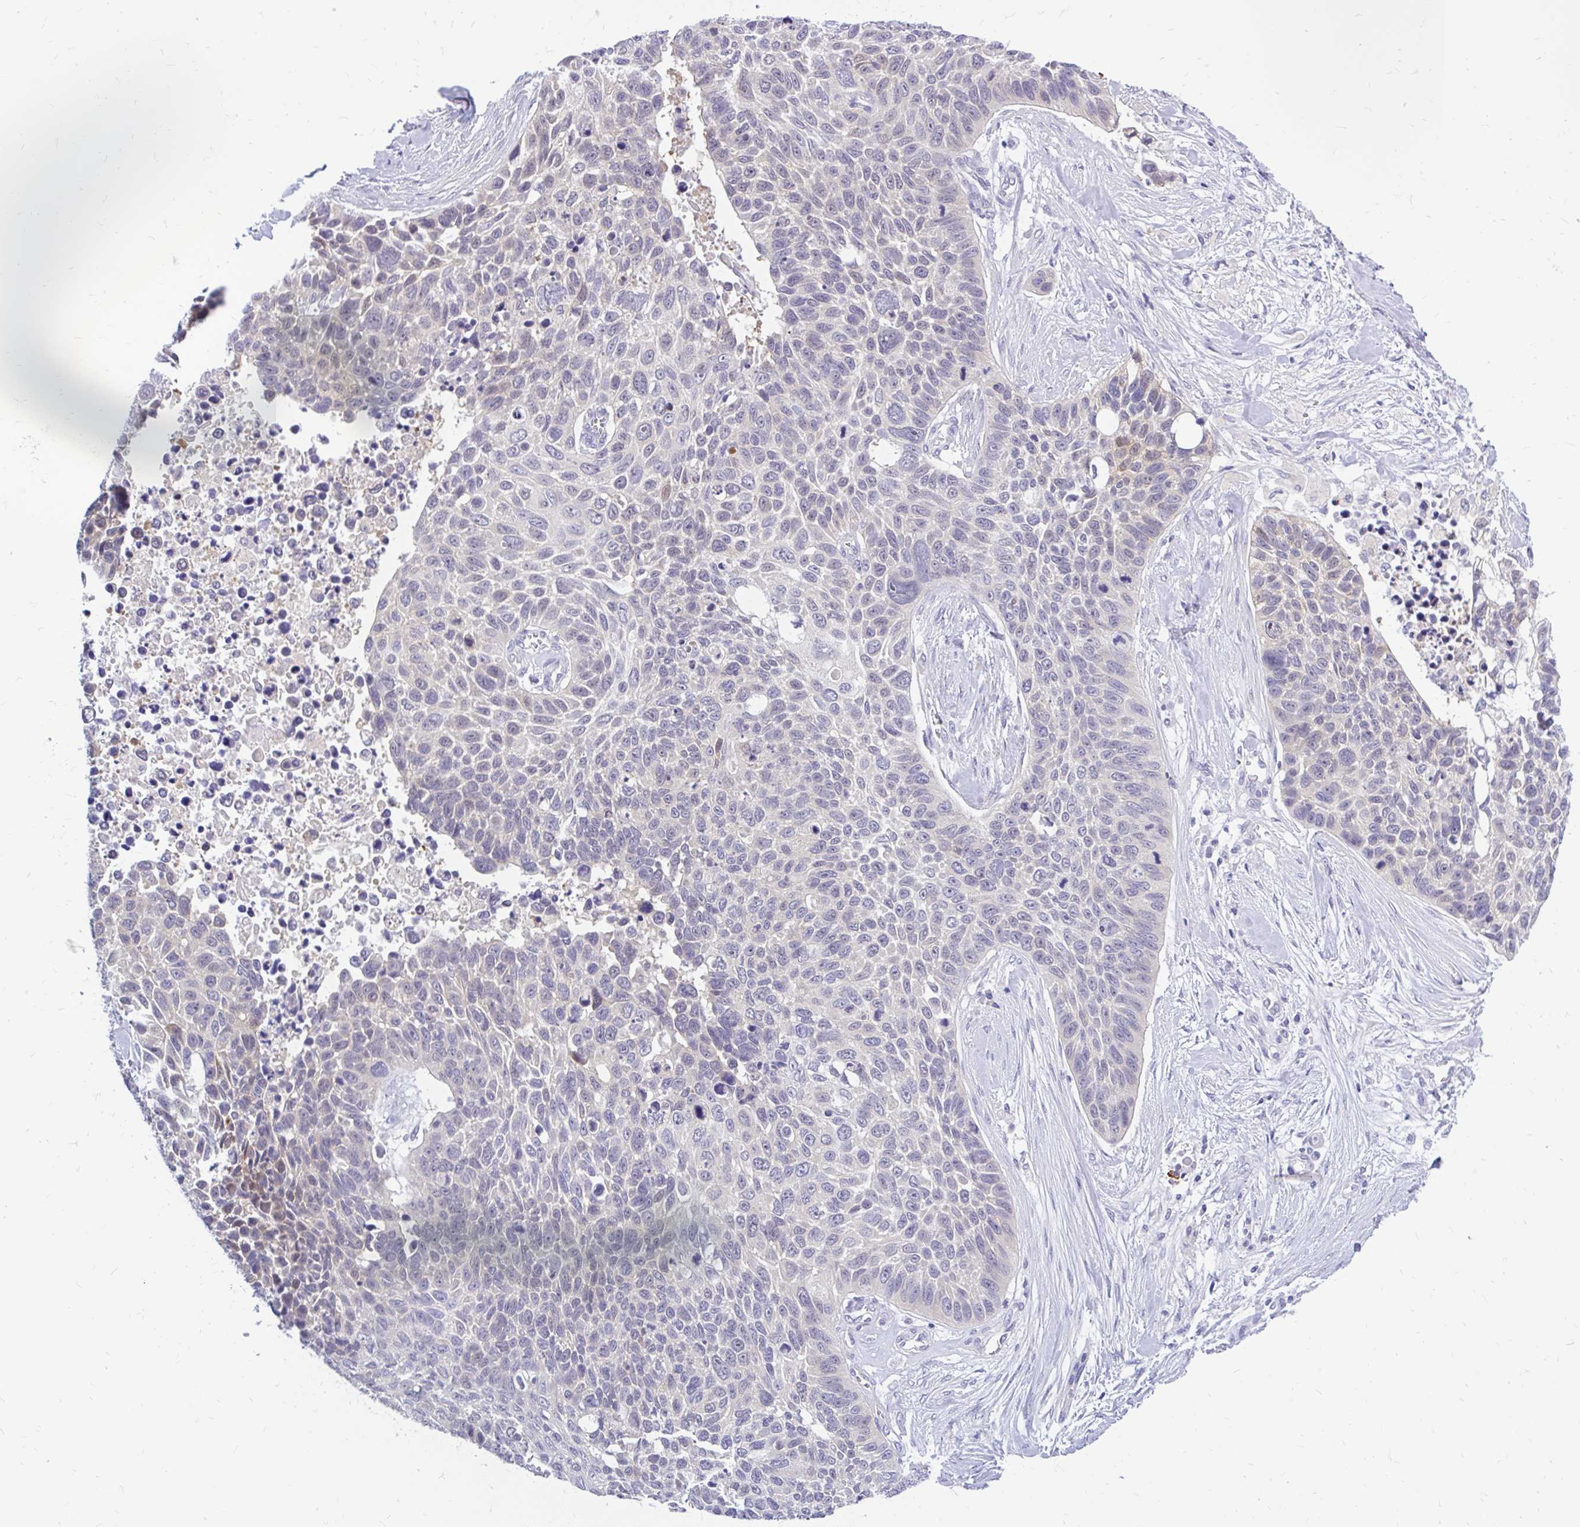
{"staining": {"intensity": "moderate", "quantity": "<25%", "location": "cytoplasmic/membranous"}, "tissue": "lung cancer", "cell_type": "Tumor cells", "image_type": "cancer", "snomed": [{"axis": "morphology", "description": "Squamous cell carcinoma, NOS"}, {"axis": "topography", "description": "Lung"}], "caption": "A histopathology image showing moderate cytoplasmic/membranous expression in approximately <25% of tumor cells in lung cancer, as visualized by brown immunohistochemical staining.", "gene": "MAP1LC3A", "patient": {"sex": "male", "age": 62}}